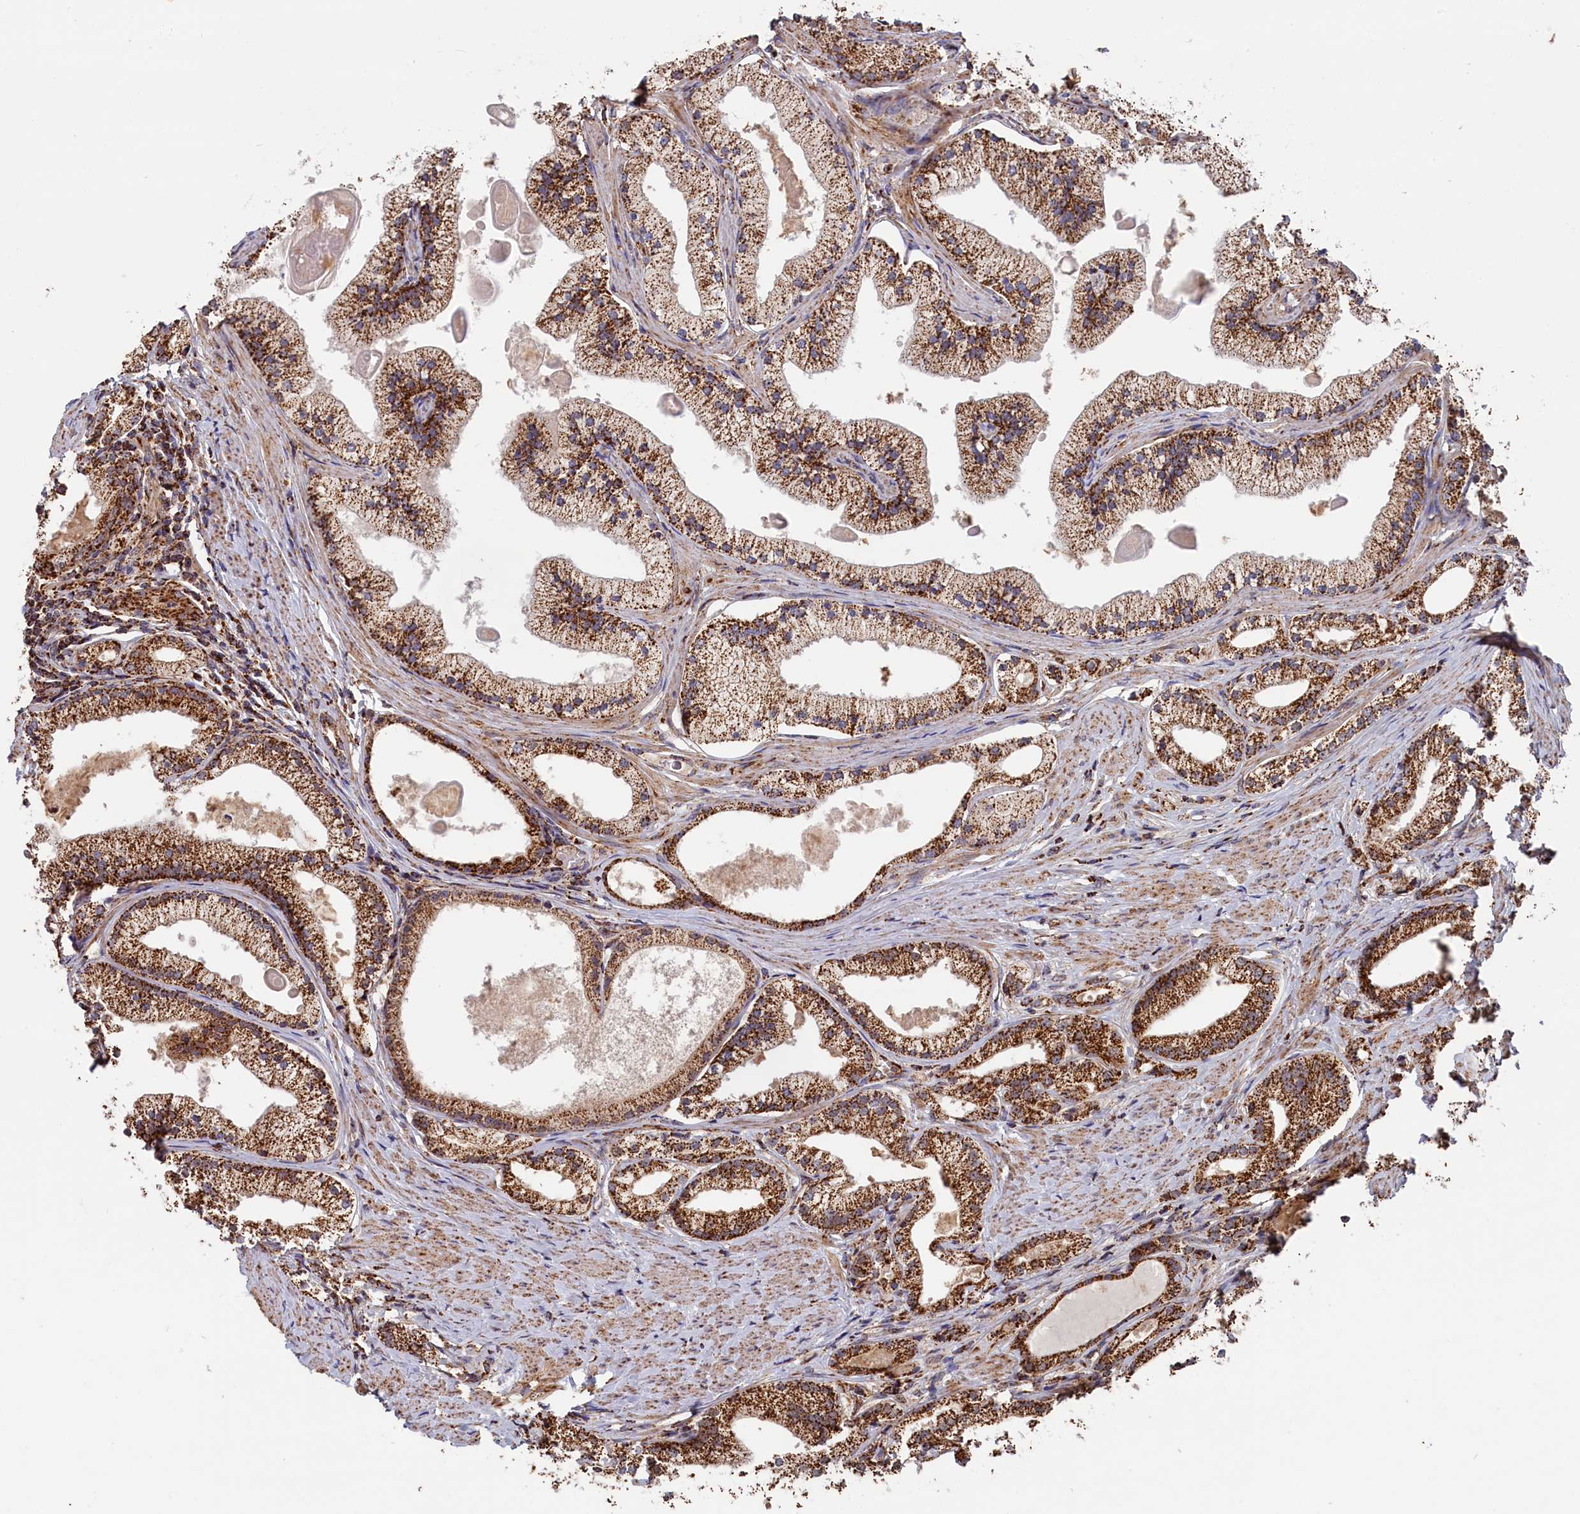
{"staining": {"intensity": "strong", "quantity": ">75%", "location": "cytoplasmic/membranous"}, "tissue": "prostate cancer", "cell_type": "Tumor cells", "image_type": "cancer", "snomed": [{"axis": "morphology", "description": "Adenocarcinoma, Low grade"}, {"axis": "topography", "description": "Prostate"}], "caption": "IHC photomicrograph of neoplastic tissue: human prostate cancer (adenocarcinoma (low-grade)) stained using IHC reveals high levels of strong protein expression localized specifically in the cytoplasmic/membranous of tumor cells, appearing as a cytoplasmic/membranous brown color.", "gene": "MACROD1", "patient": {"sex": "male", "age": 57}}